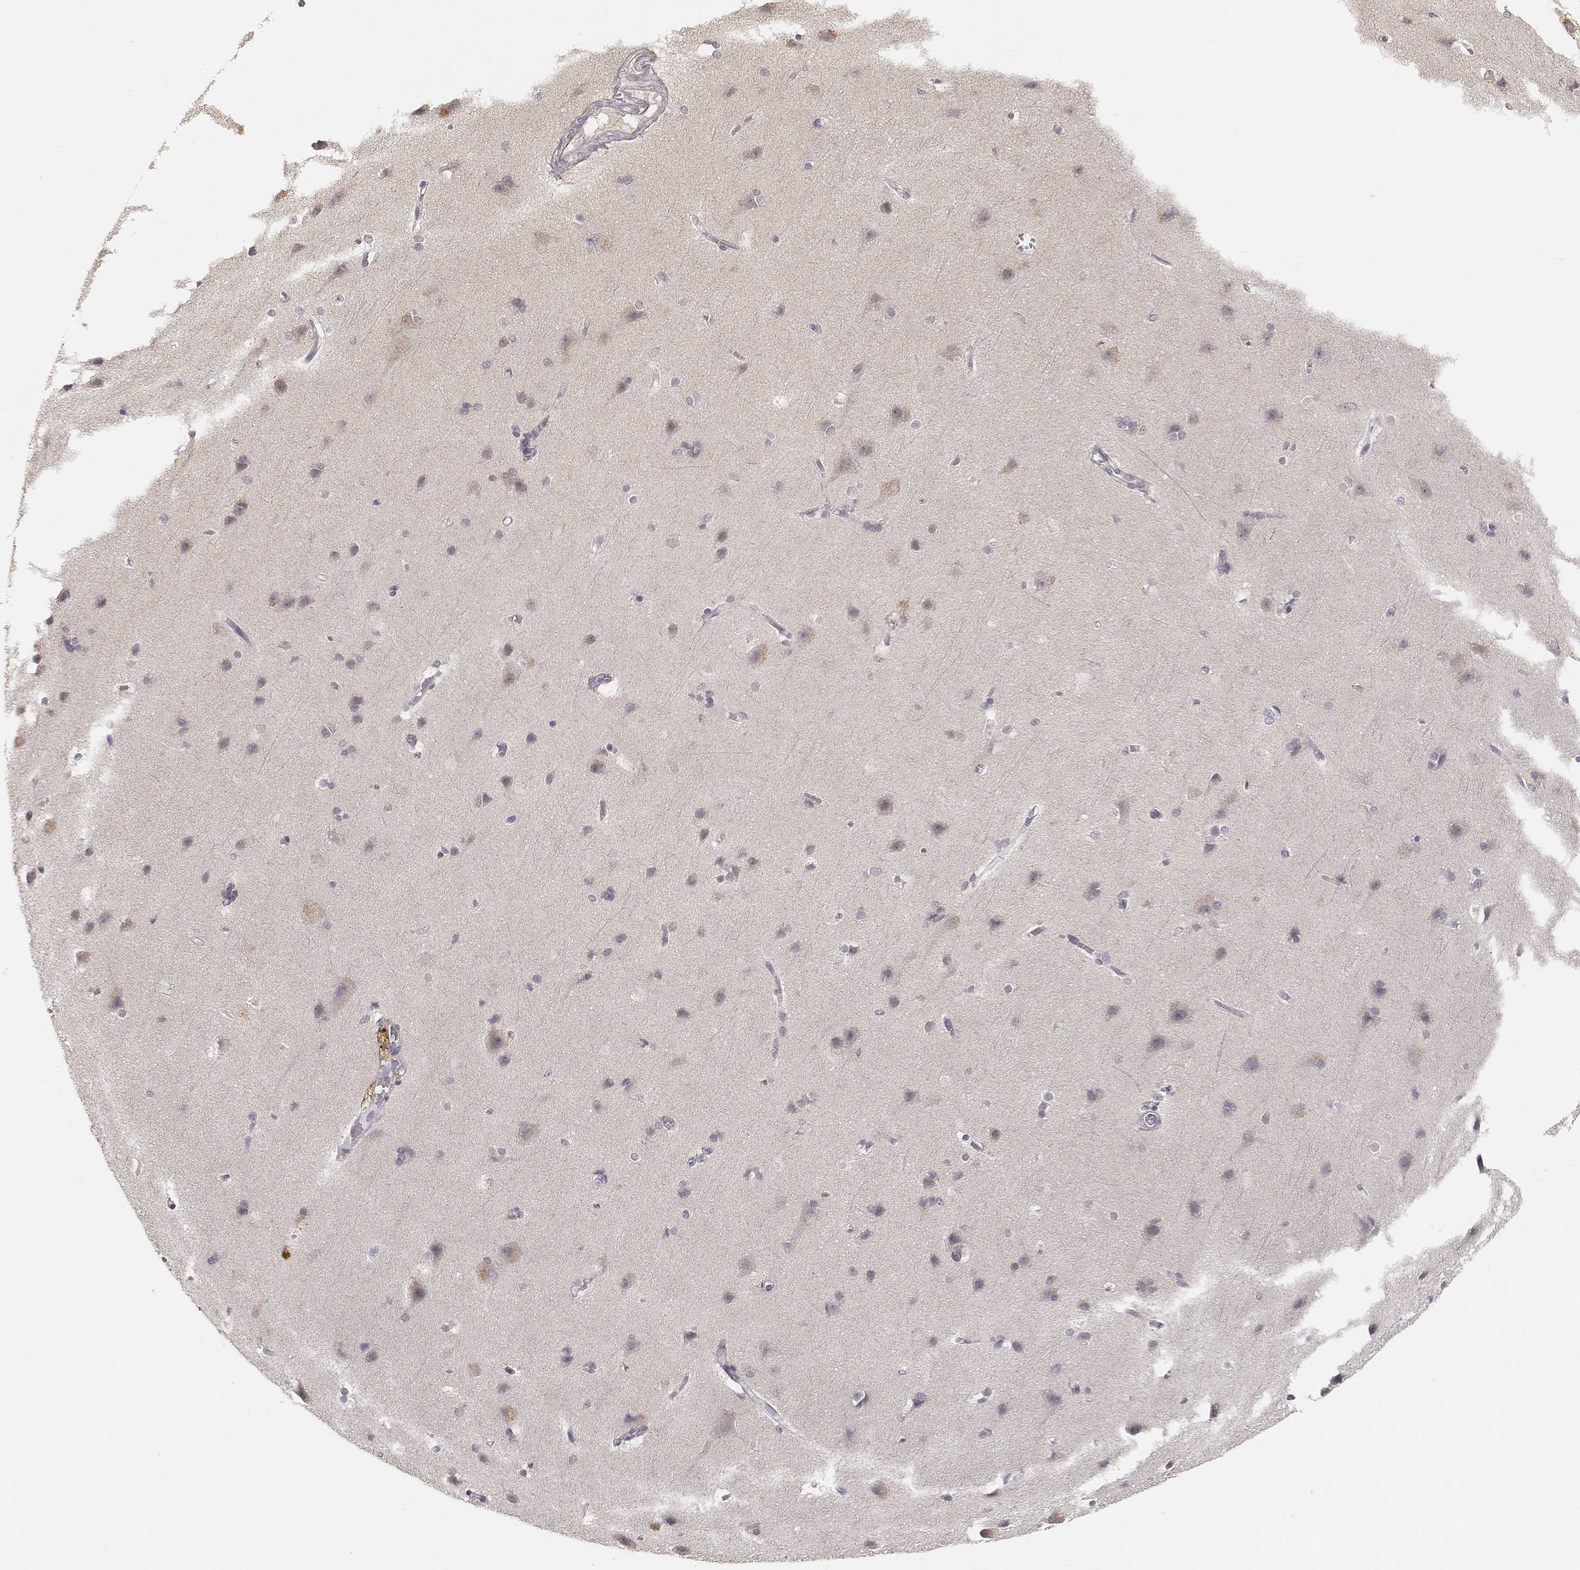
{"staining": {"intensity": "negative", "quantity": "none", "location": "none"}, "tissue": "cerebral cortex", "cell_type": "Endothelial cells", "image_type": "normal", "snomed": [{"axis": "morphology", "description": "Normal tissue, NOS"}, {"axis": "topography", "description": "Cerebral cortex"}], "caption": "Immunohistochemical staining of benign cerebral cortex exhibits no significant staining in endothelial cells.", "gene": "FANCD2", "patient": {"sex": "male", "age": 37}}